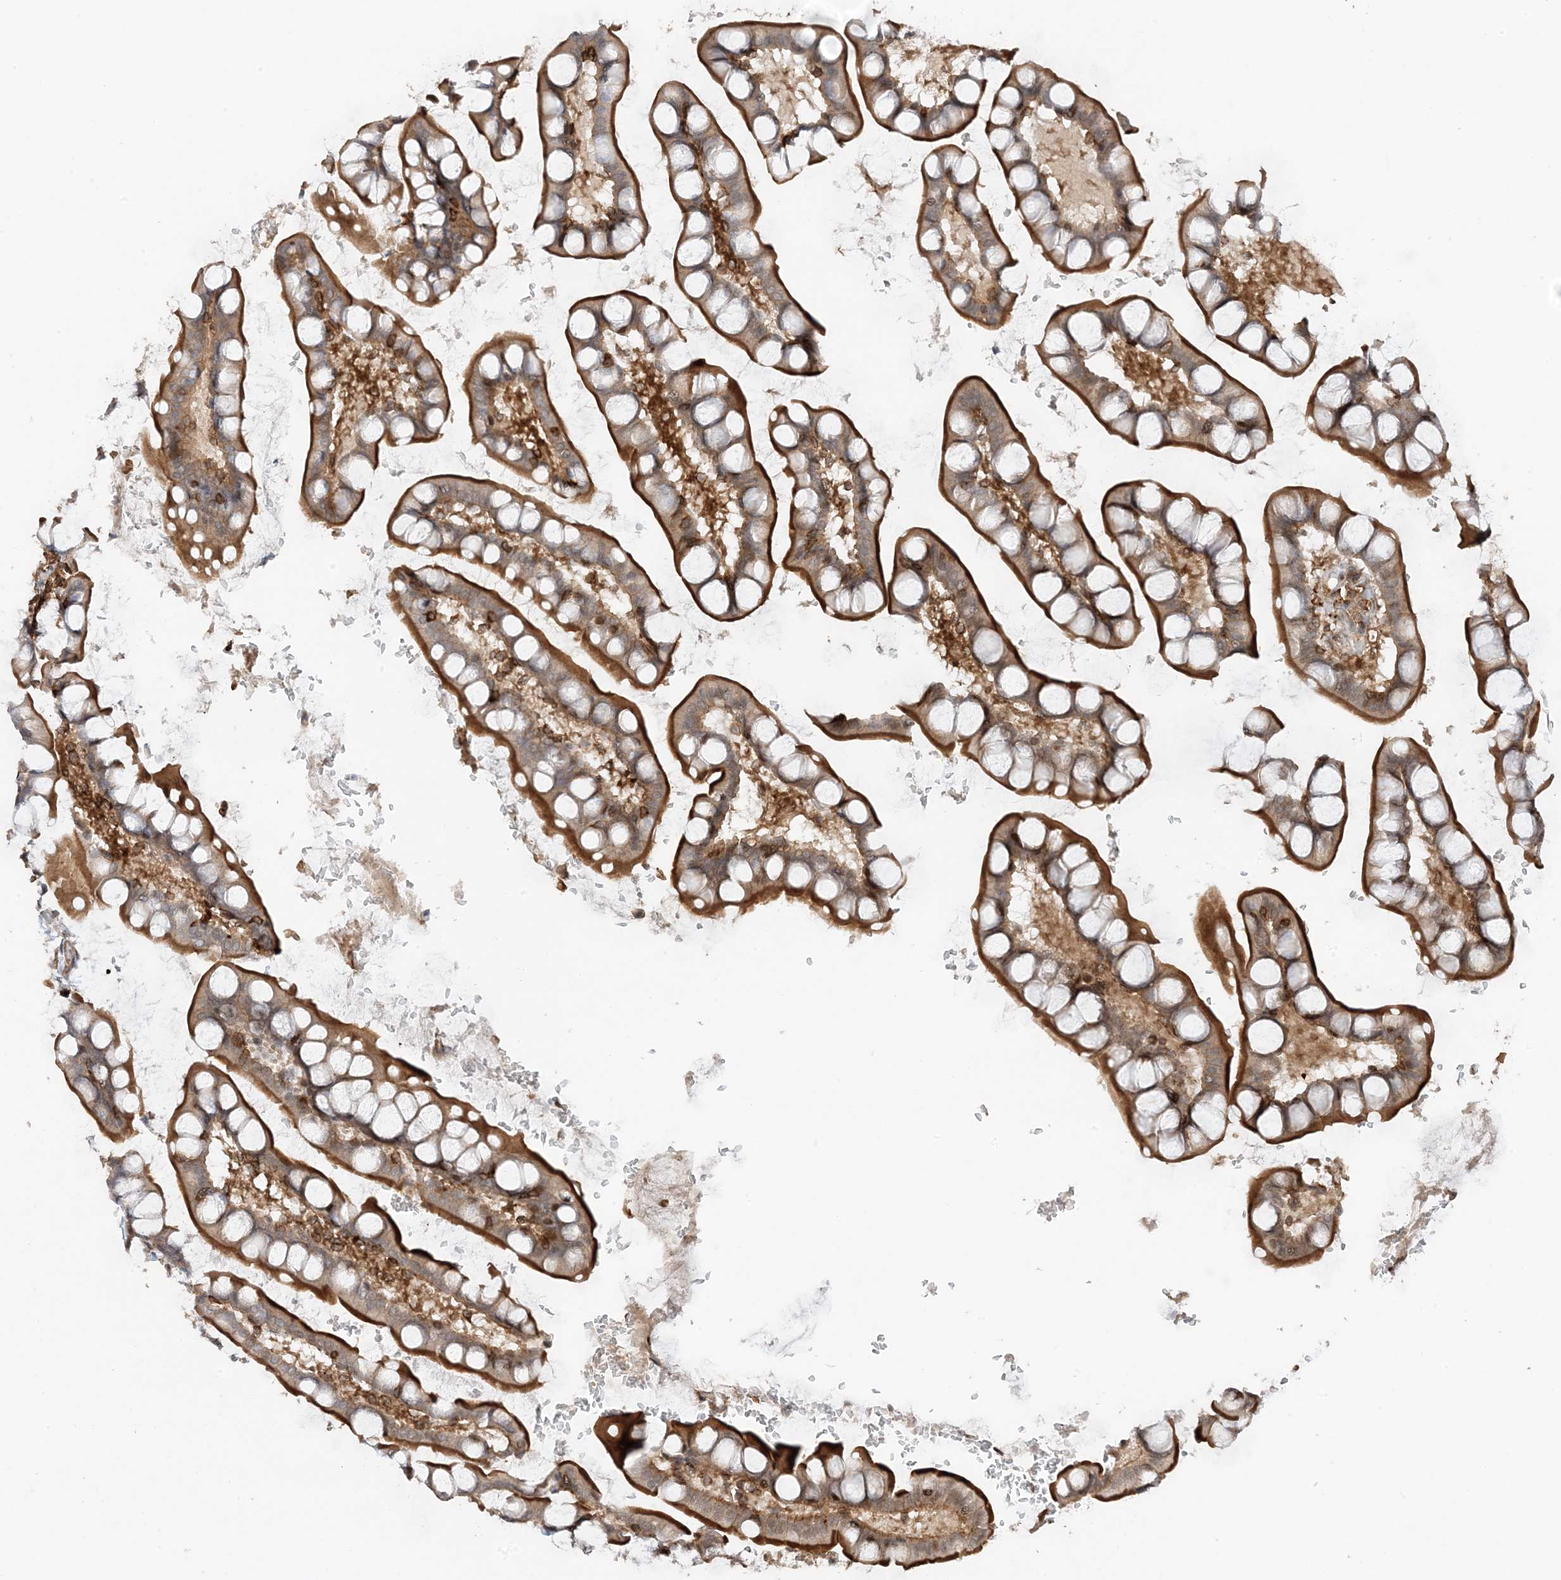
{"staining": {"intensity": "strong", "quantity": ">75%", "location": "cytoplasmic/membranous,nuclear"}, "tissue": "small intestine", "cell_type": "Glandular cells", "image_type": "normal", "snomed": [{"axis": "morphology", "description": "Normal tissue, NOS"}, {"axis": "topography", "description": "Small intestine"}], "caption": "DAB (3,3'-diaminobenzidine) immunohistochemical staining of unremarkable human small intestine shows strong cytoplasmic/membranous,nuclear protein positivity in approximately >75% of glandular cells. (DAB IHC with brightfield microscopy, high magnification).", "gene": "TATDN3", "patient": {"sex": "male", "age": 52}}